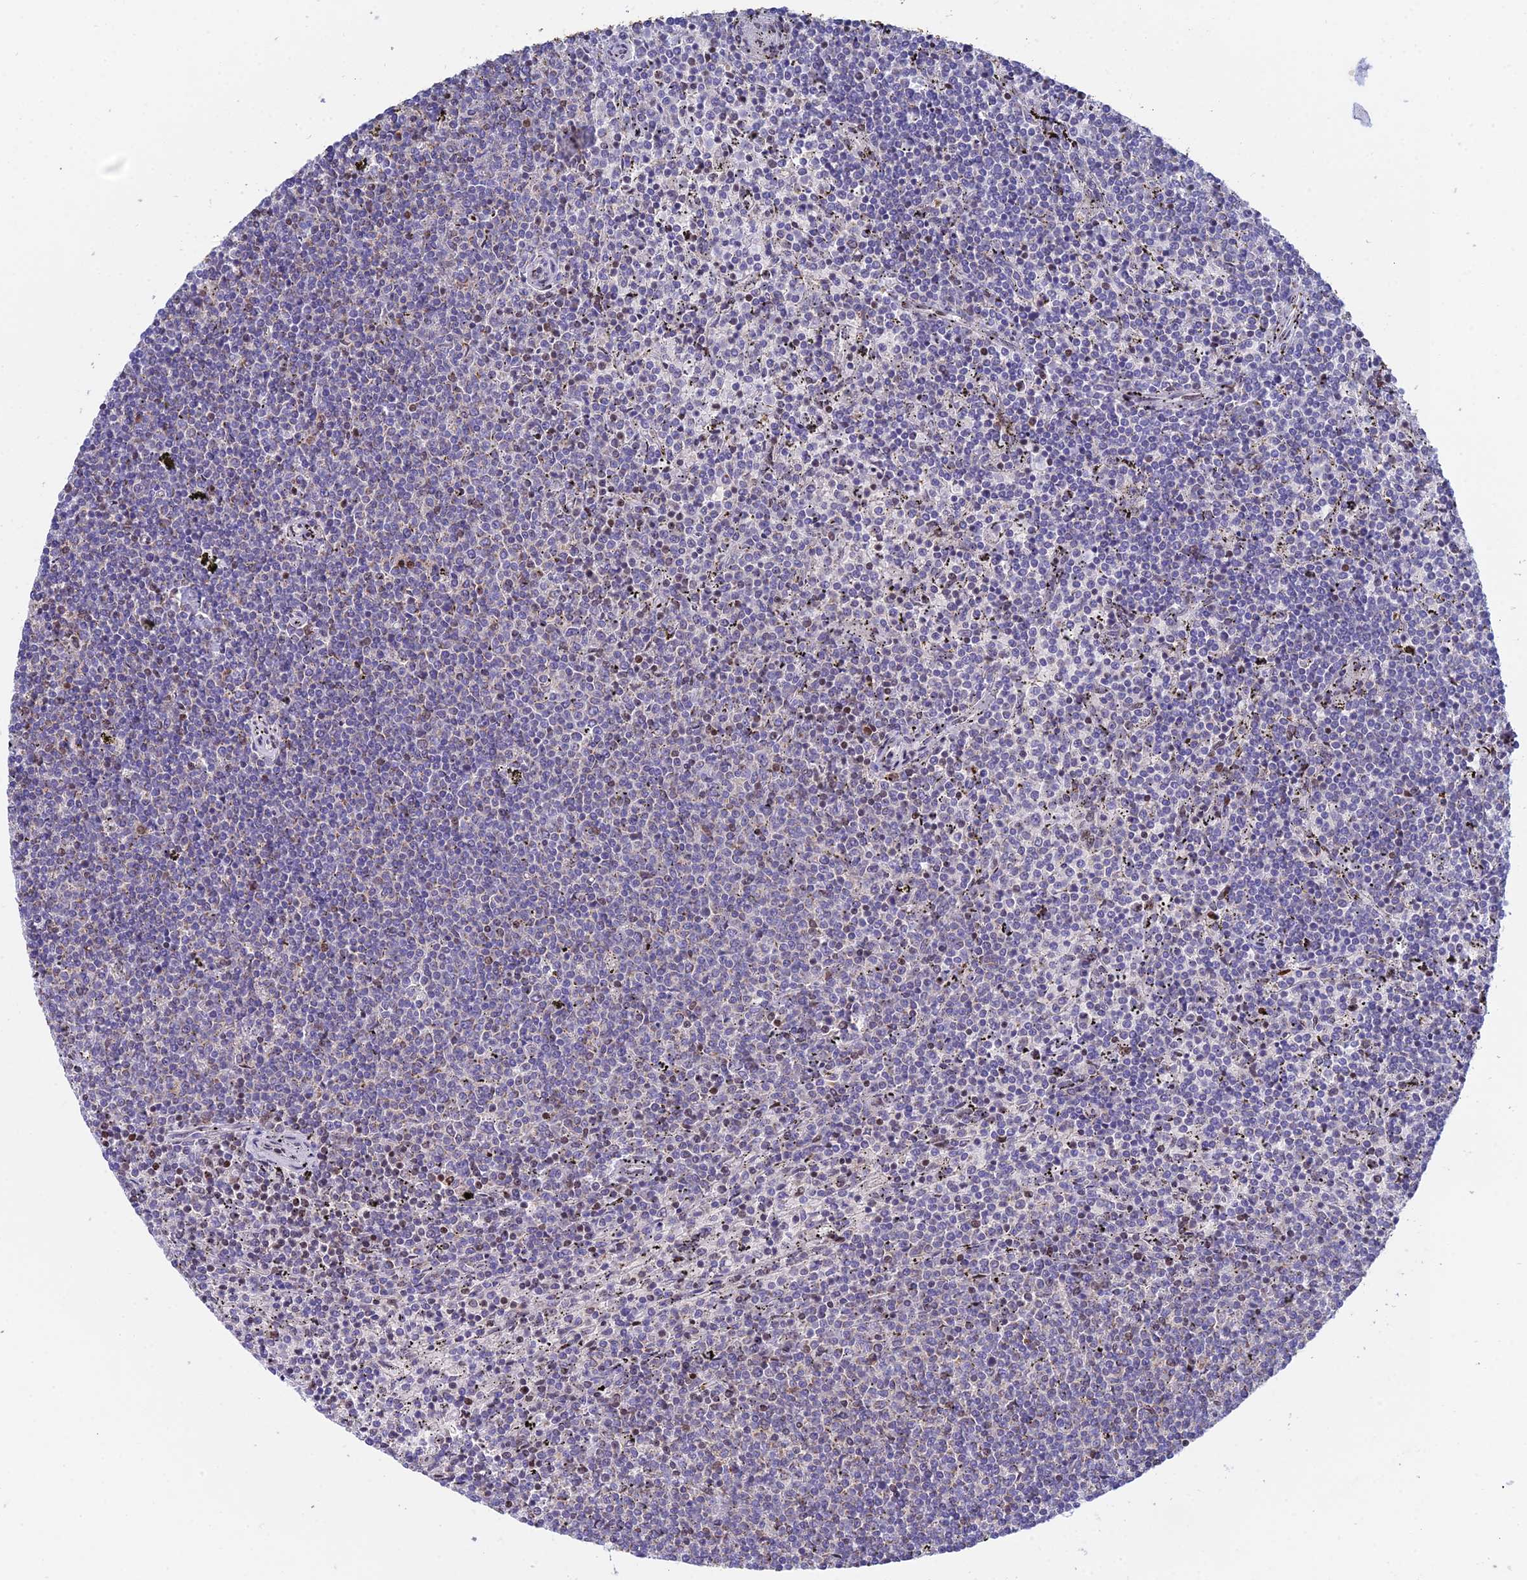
{"staining": {"intensity": "weak", "quantity": "<25%", "location": "cytoplasmic/membranous"}, "tissue": "lymphoma", "cell_type": "Tumor cells", "image_type": "cancer", "snomed": [{"axis": "morphology", "description": "Malignant lymphoma, non-Hodgkin's type, Low grade"}, {"axis": "topography", "description": "Spleen"}], "caption": "An image of malignant lymphoma, non-Hodgkin's type (low-grade) stained for a protein shows no brown staining in tumor cells.", "gene": "ELOA2", "patient": {"sex": "female", "age": 50}}